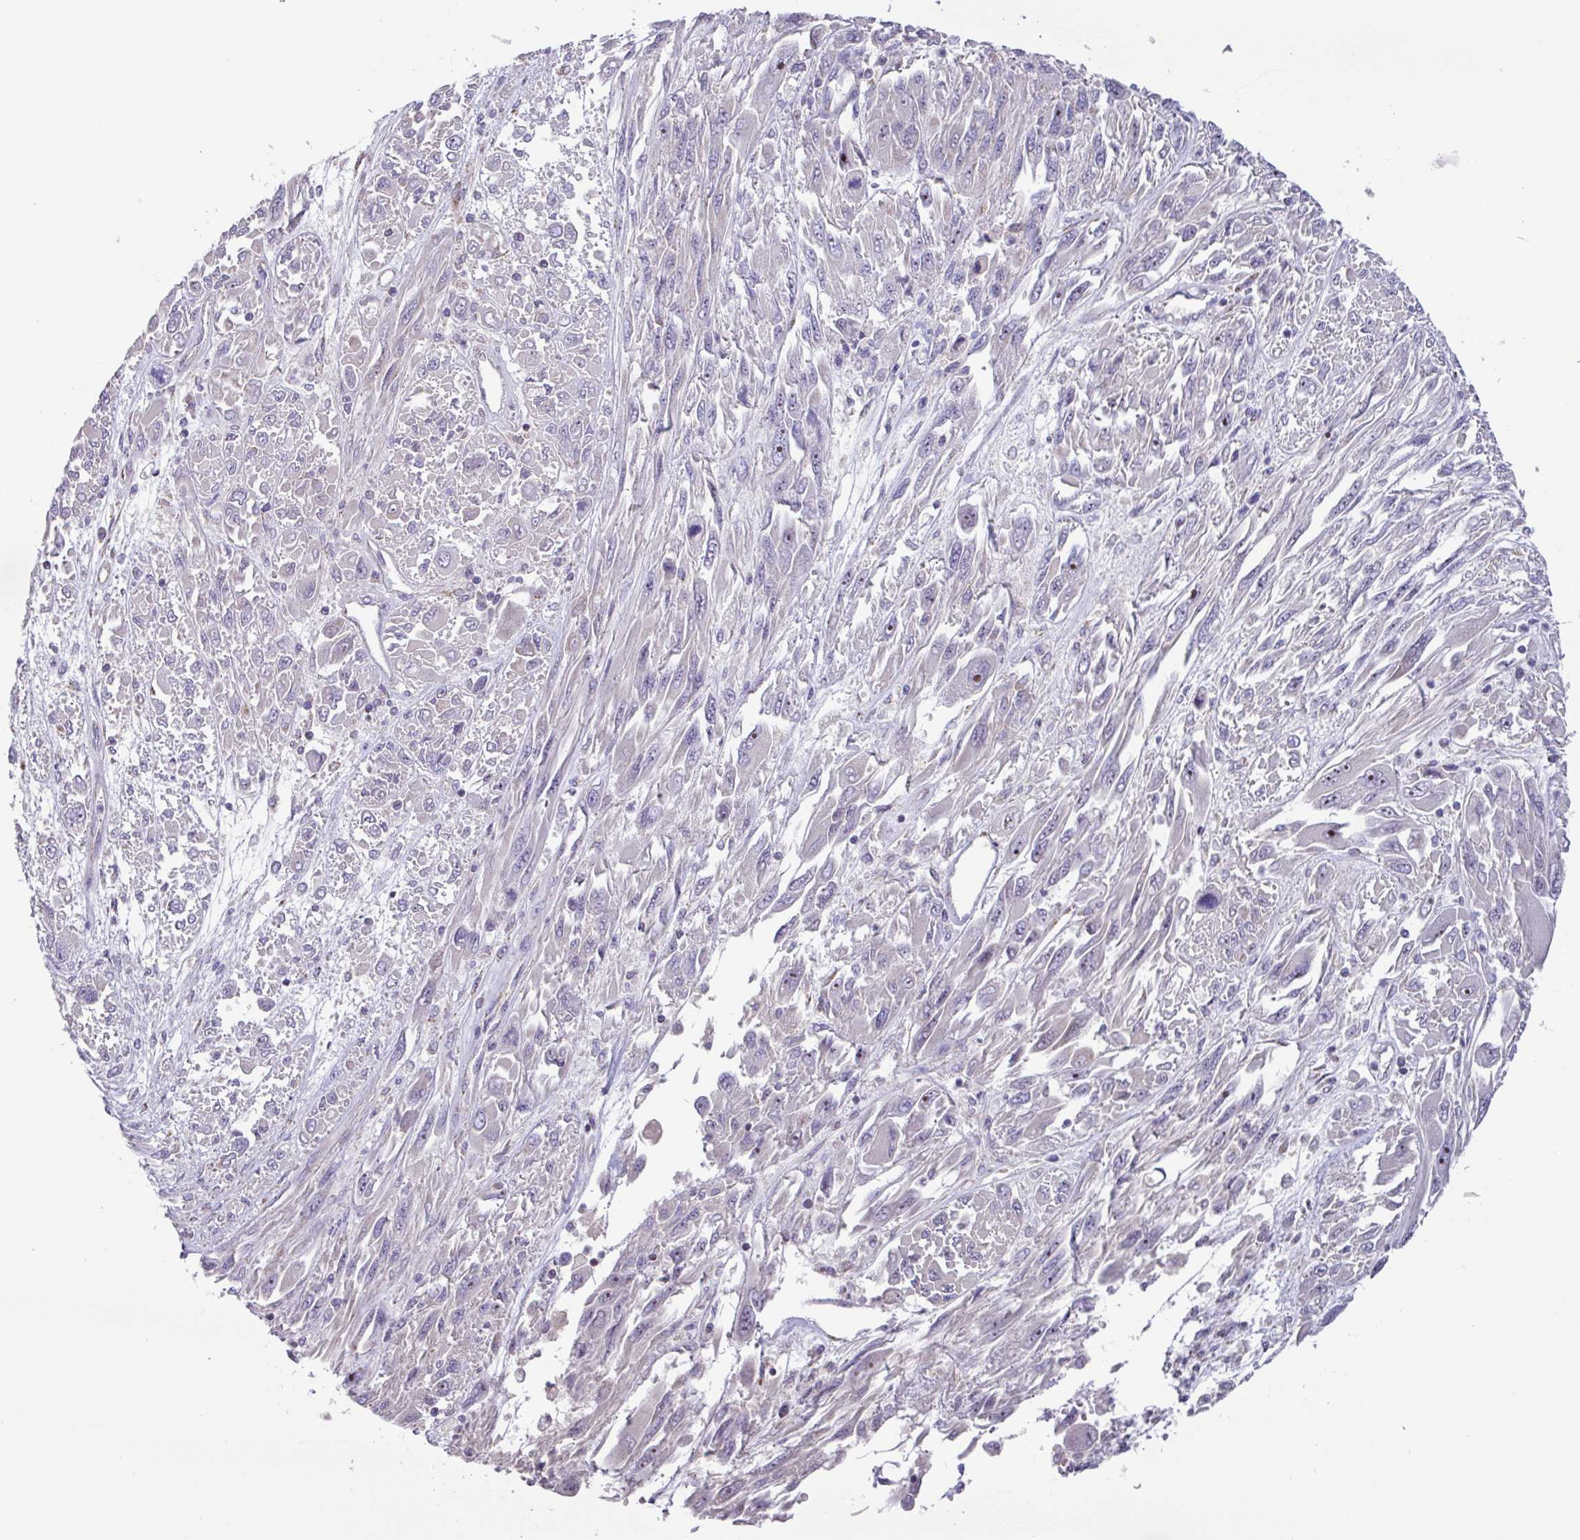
{"staining": {"intensity": "negative", "quantity": "none", "location": "none"}, "tissue": "melanoma", "cell_type": "Tumor cells", "image_type": "cancer", "snomed": [{"axis": "morphology", "description": "Malignant melanoma, NOS"}, {"axis": "topography", "description": "Skin"}], "caption": "The image demonstrates no staining of tumor cells in melanoma.", "gene": "MT-ND4", "patient": {"sex": "female", "age": 91}}